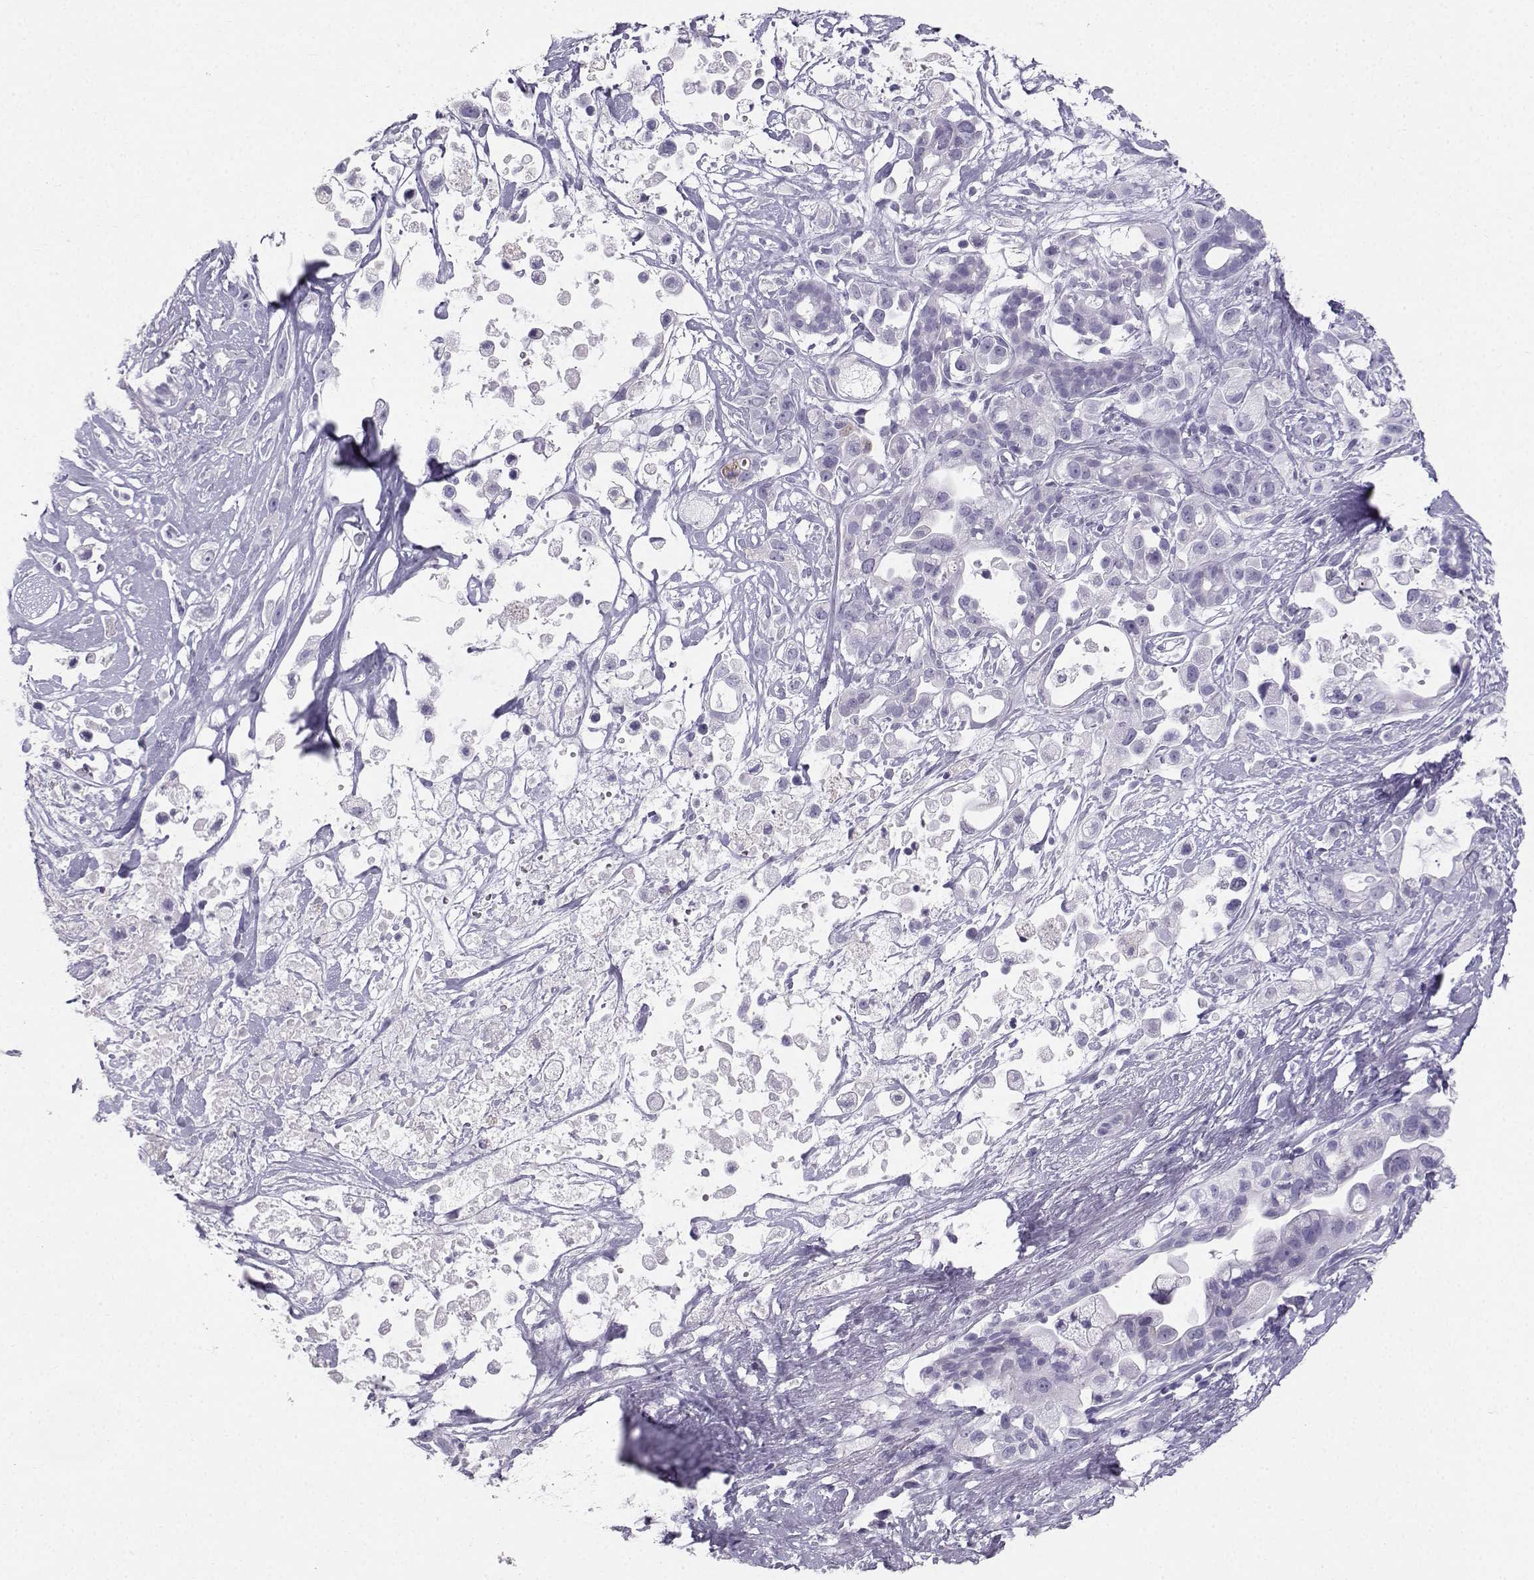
{"staining": {"intensity": "negative", "quantity": "none", "location": "none"}, "tissue": "pancreatic cancer", "cell_type": "Tumor cells", "image_type": "cancer", "snomed": [{"axis": "morphology", "description": "Adenocarcinoma, NOS"}, {"axis": "topography", "description": "Pancreas"}], "caption": "IHC of human adenocarcinoma (pancreatic) shows no positivity in tumor cells.", "gene": "IQCD", "patient": {"sex": "male", "age": 44}}